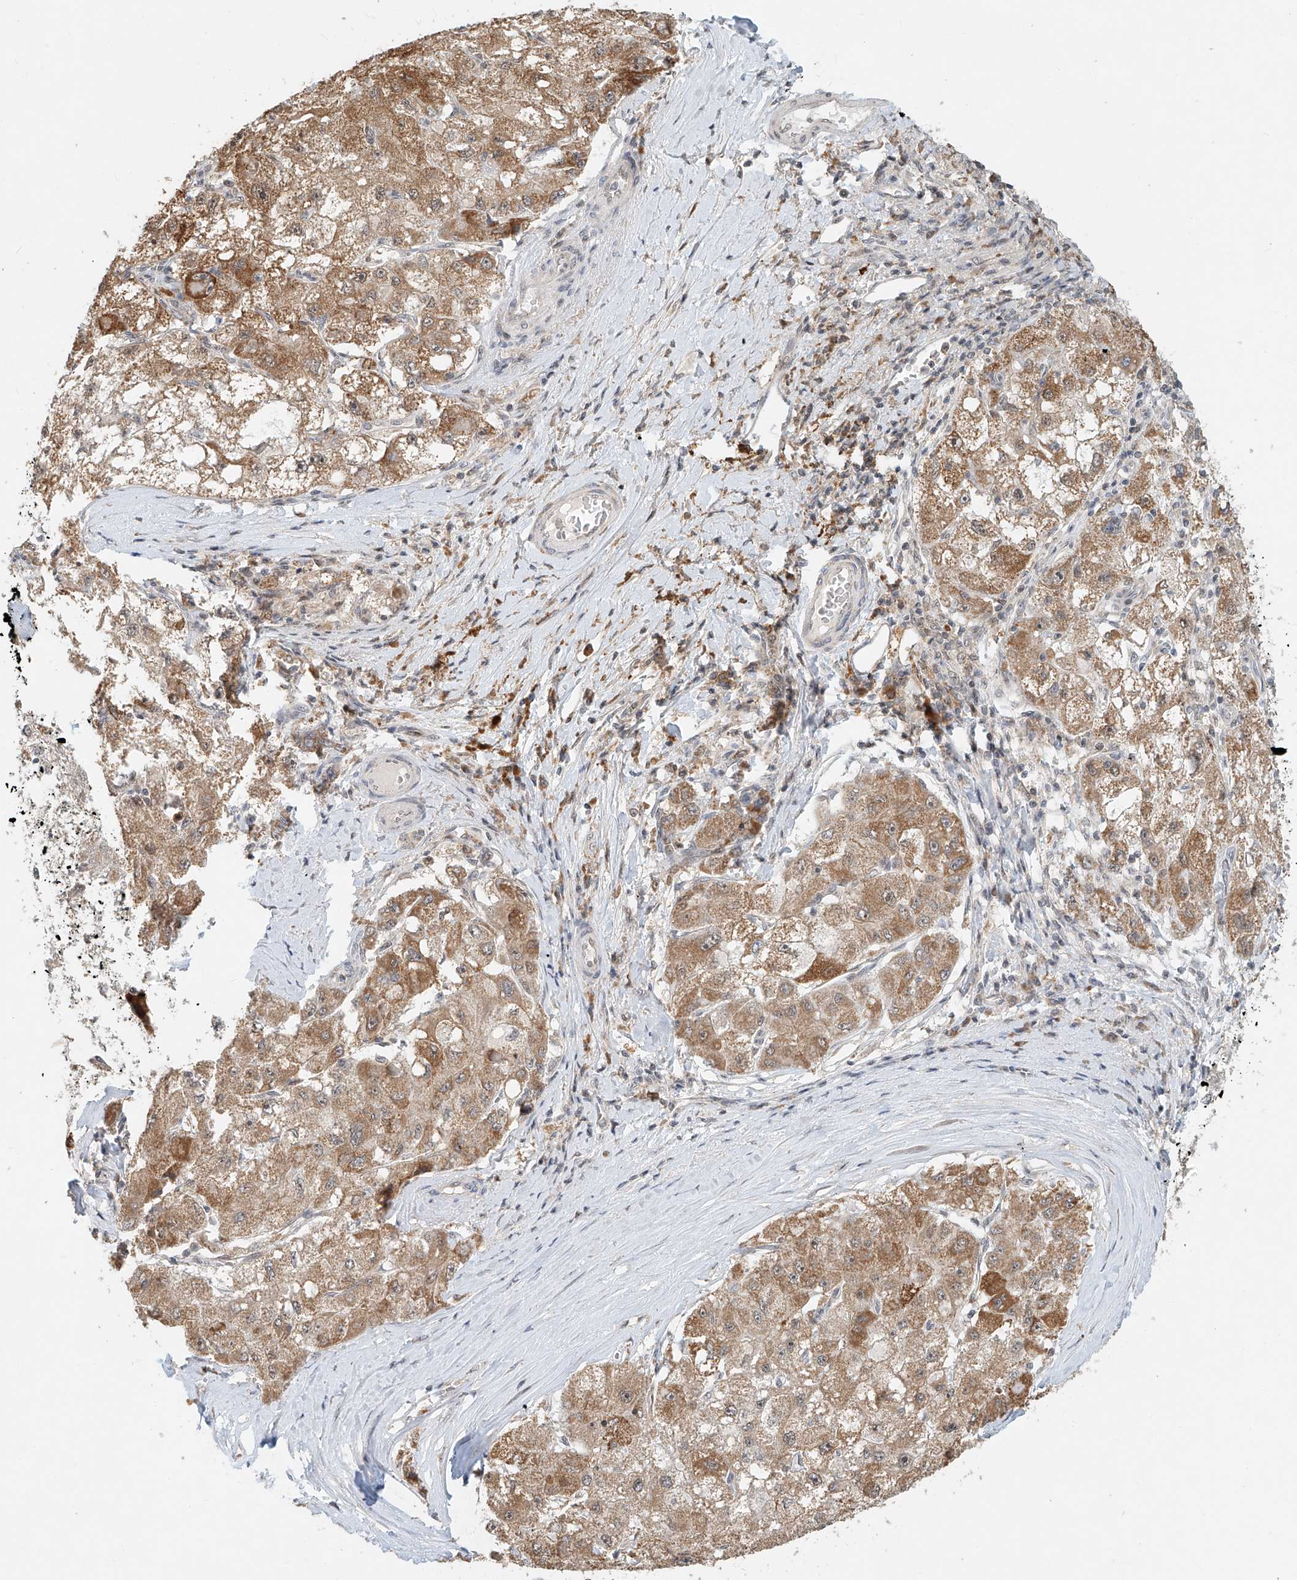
{"staining": {"intensity": "moderate", "quantity": ">75%", "location": "cytoplasmic/membranous"}, "tissue": "liver cancer", "cell_type": "Tumor cells", "image_type": "cancer", "snomed": [{"axis": "morphology", "description": "Carcinoma, Hepatocellular, NOS"}, {"axis": "topography", "description": "Liver"}], "caption": "The histopathology image exhibits staining of liver cancer, revealing moderate cytoplasmic/membranous protein staining (brown color) within tumor cells.", "gene": "SYTL3", "patient": {"sex": "male", "age": 80}}